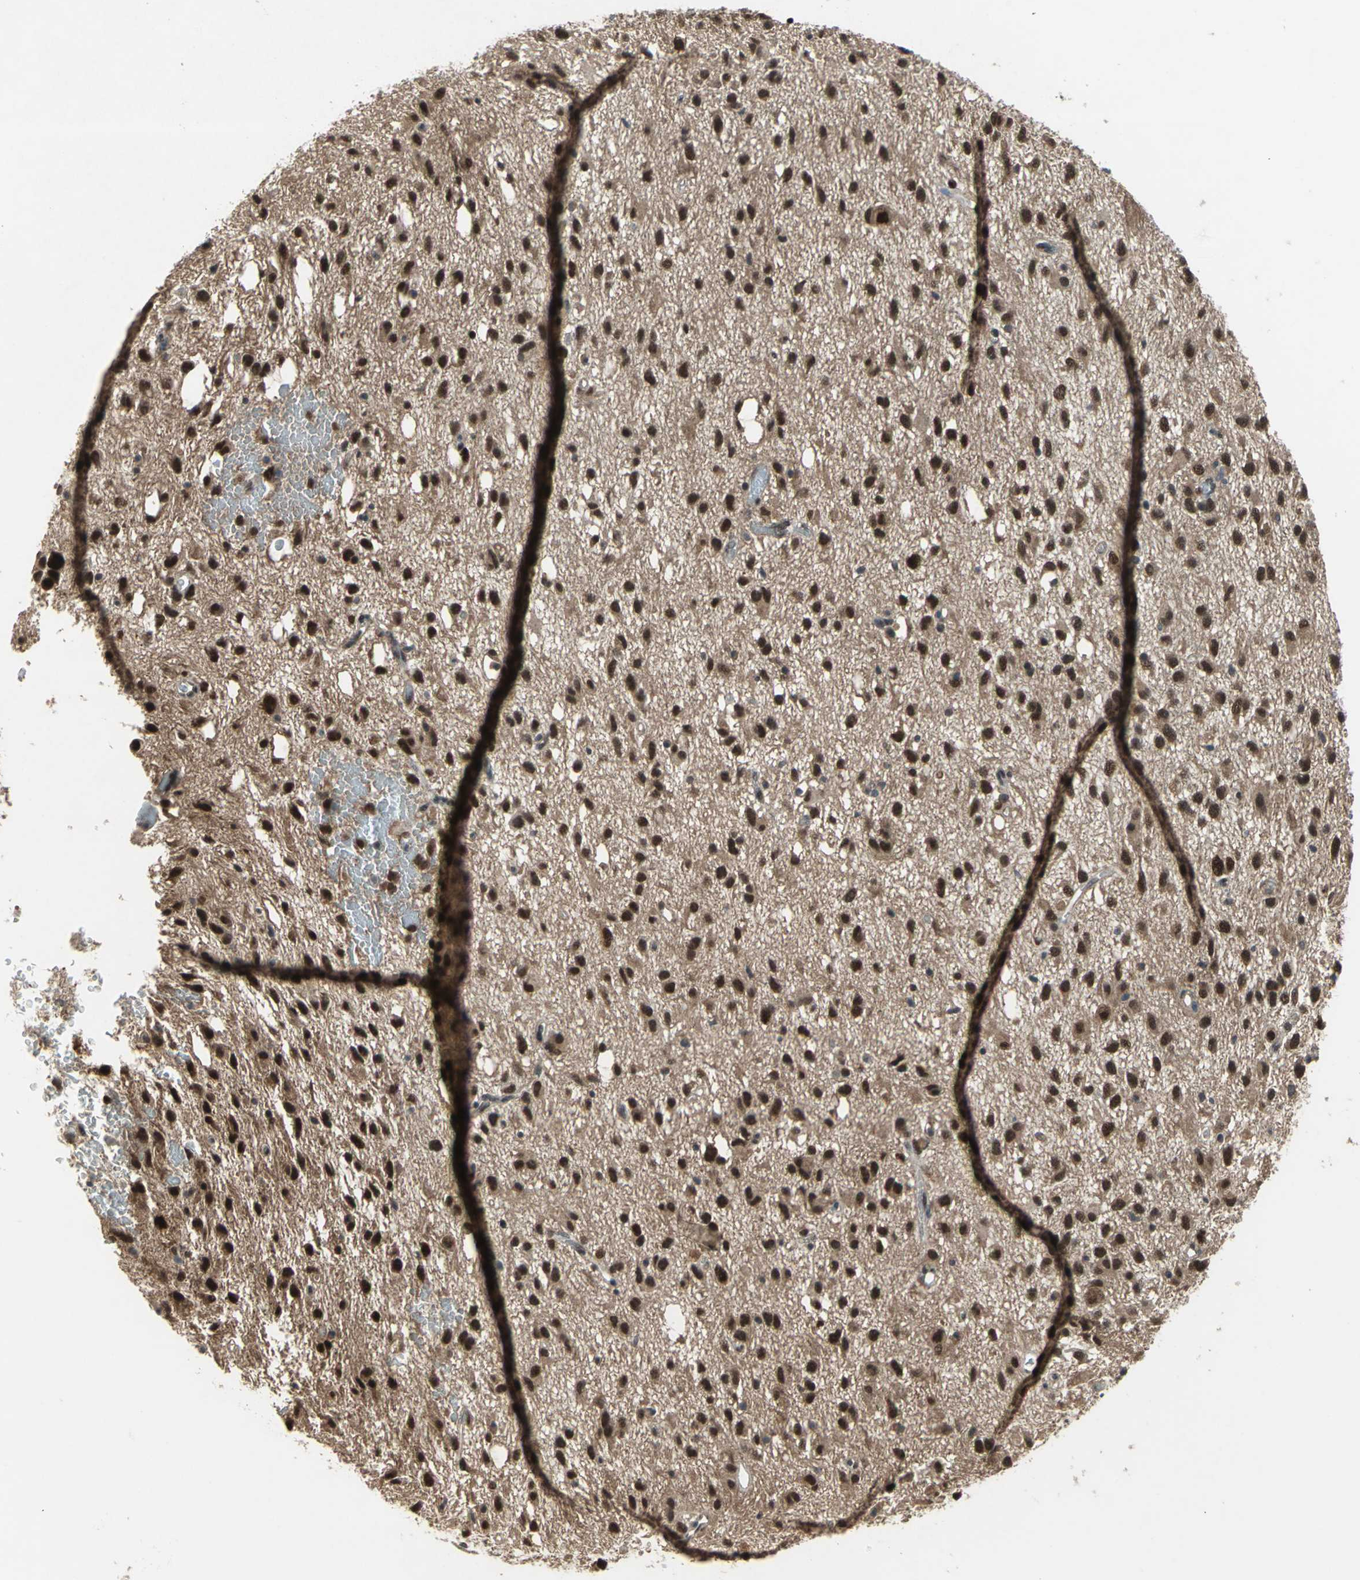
{"staining": {"intensity": "strong", "quantity": ">75%", "location": "cytoplasmic/membranous,nuclear"}, "tissue": "glioma", "cell_type": "Tumor cells", "image_type": "cancer", "snomed": [{"axis": "morphology", "description": "Glioma, malignant, Low grade"}, {"axis": "topography", "description": "Brain"}], "caption": "This micrograph exhibits low-grade glioma (malignant) stained with immunohistochemistry (IHC) to label a protein in brown. The cytoplasmic/membranous and nuclear of tumor cells show strong positivity for the protein. Nuclei are counter-stained blue.", "gene": "COPS5", "patient": {"sex": "male", "age": 77}}